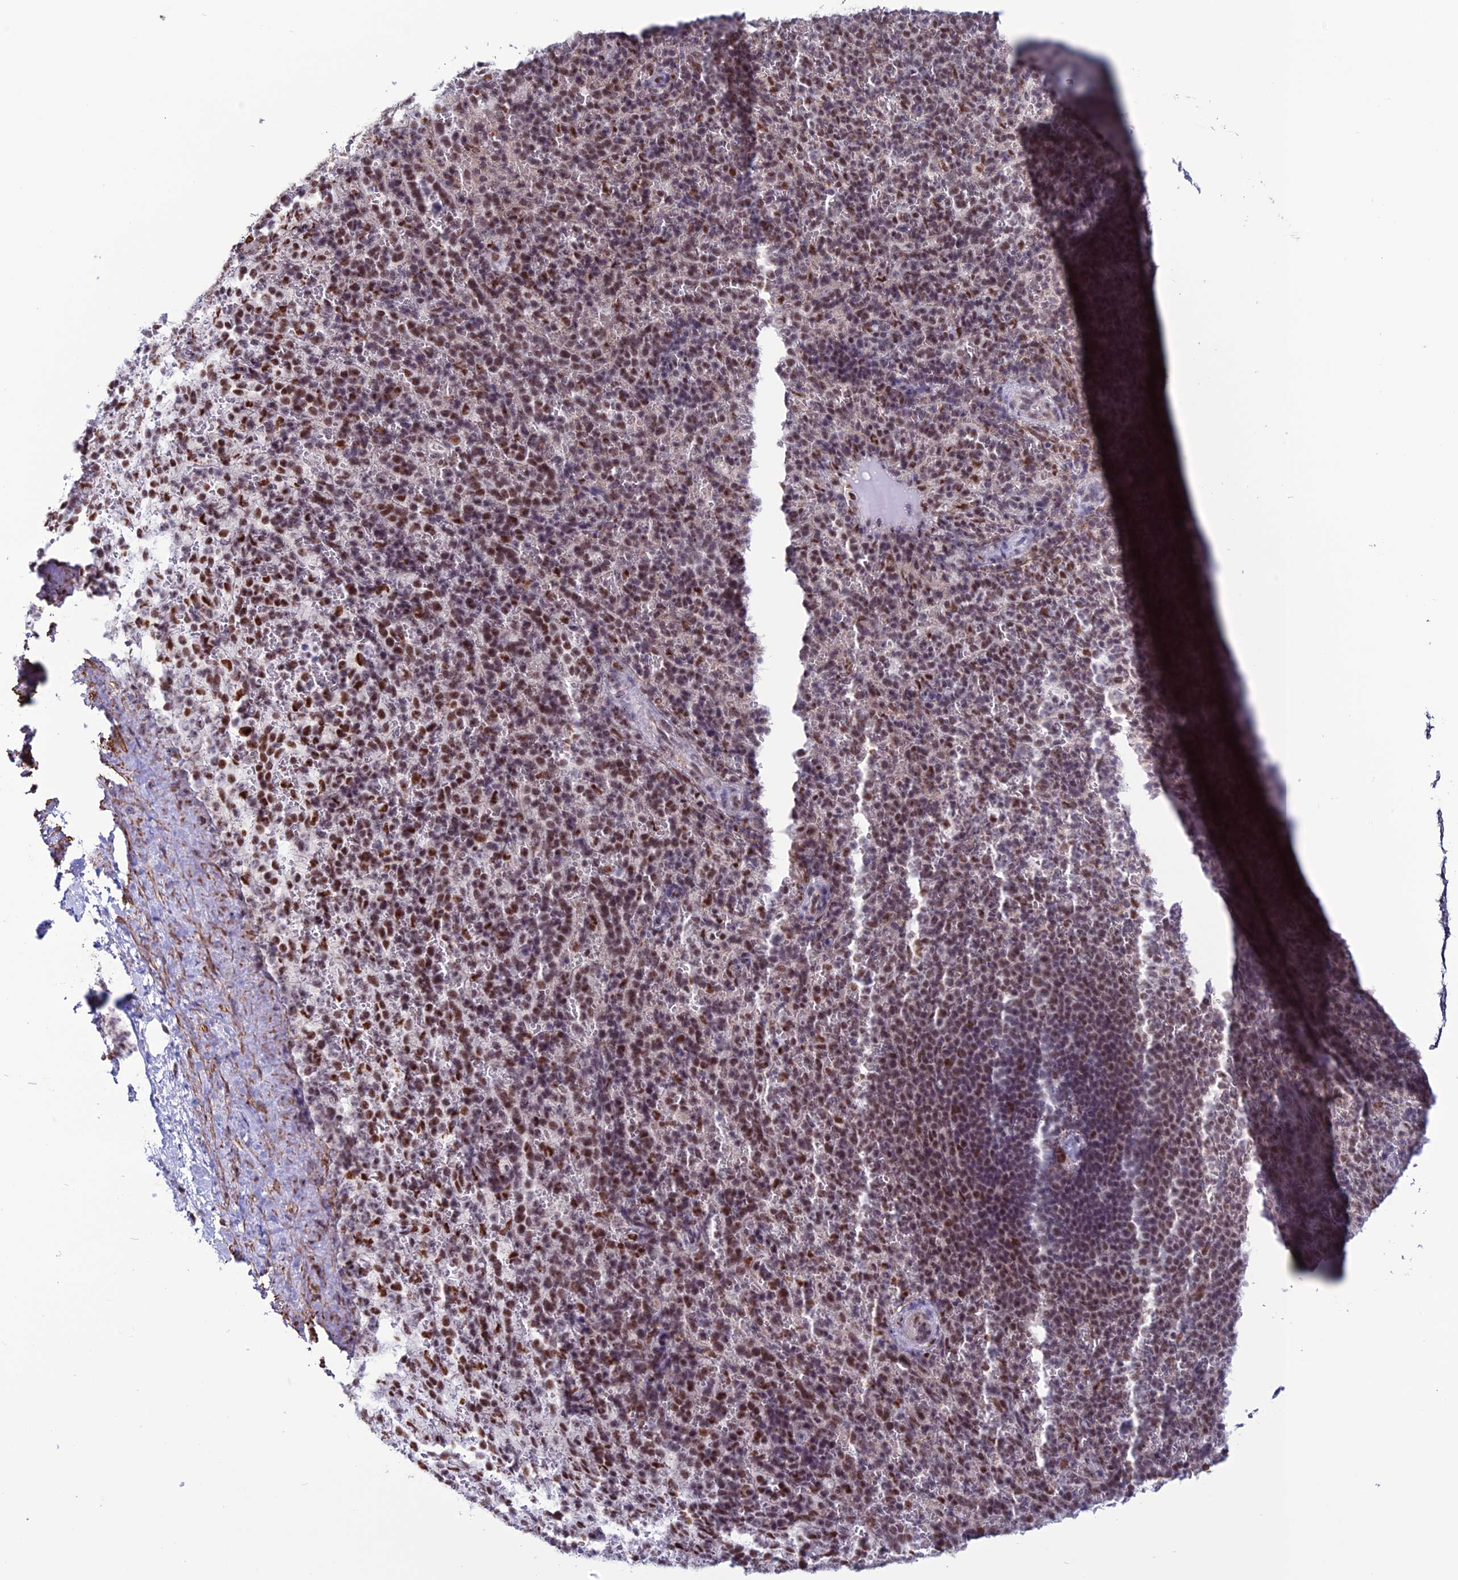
{"staining": {"intensity": "moderate", "quantity": "25%-75%", "location": "nuclear"}, "tissue": "spleen", "cell_type": "Cells in red pulp", "image_type": "normal", "snomed": [{"axis": "morphology", "description": "Normal tissue, NOS"}, {"axis": "topography", "description": "Spleen"}], "caption": "Spleen stained for a protein demonstrates moderate nuclear positivity in cells in red pulp. The staining was performed using DAB (3,3'-diaminobenzidine), with brown indicating positive protein expression. Nuclei are stained blue with hematoxylin.", "gene": "U2AF1", "patient": {"sex": "female", "age": 21}}